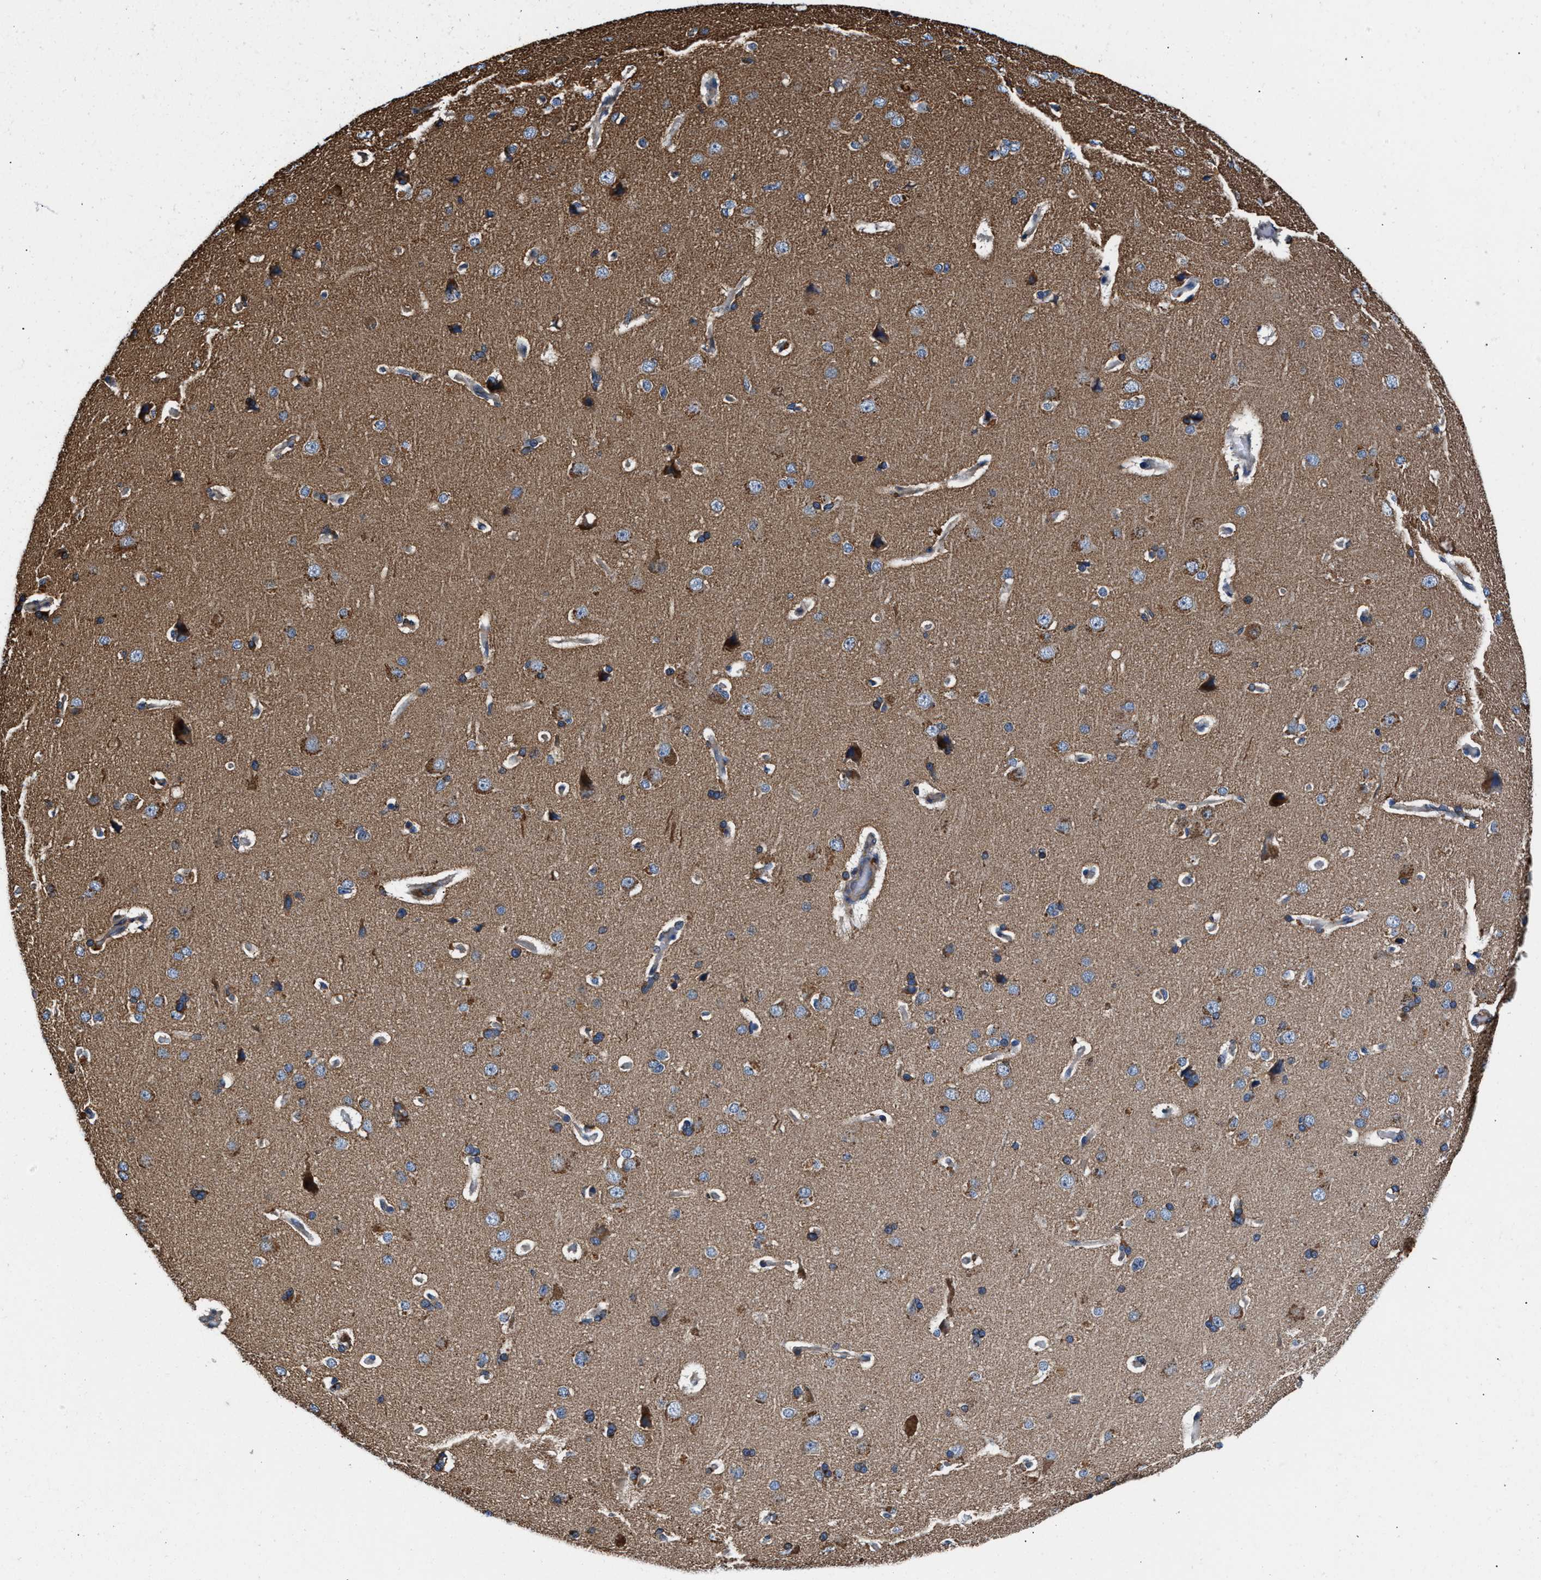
{"staining": {"intensity": "weak", "quantity": ">75%", "location": "cytoplasmic/membranous"}, "tissue": "cerebral cortex", "cell_type": "Endothelial cells", "image_type": "normal", "snomed": [{"axis": "morphology", "description": "Normal tissue, NOS"}, {"axis": "topography", "description": "Cerebral cortex"}], "caption": "This photomicrograph reveals benign cerebral cortex stained with IHC to label a protein in brown. The cytoplasmic/membranous of endothelial cells show weak positivity for the protein. Nuclei are counter-stained blue.", "gene": "PPP1R9B", "patient": {"sex": "male", "age": 62}}